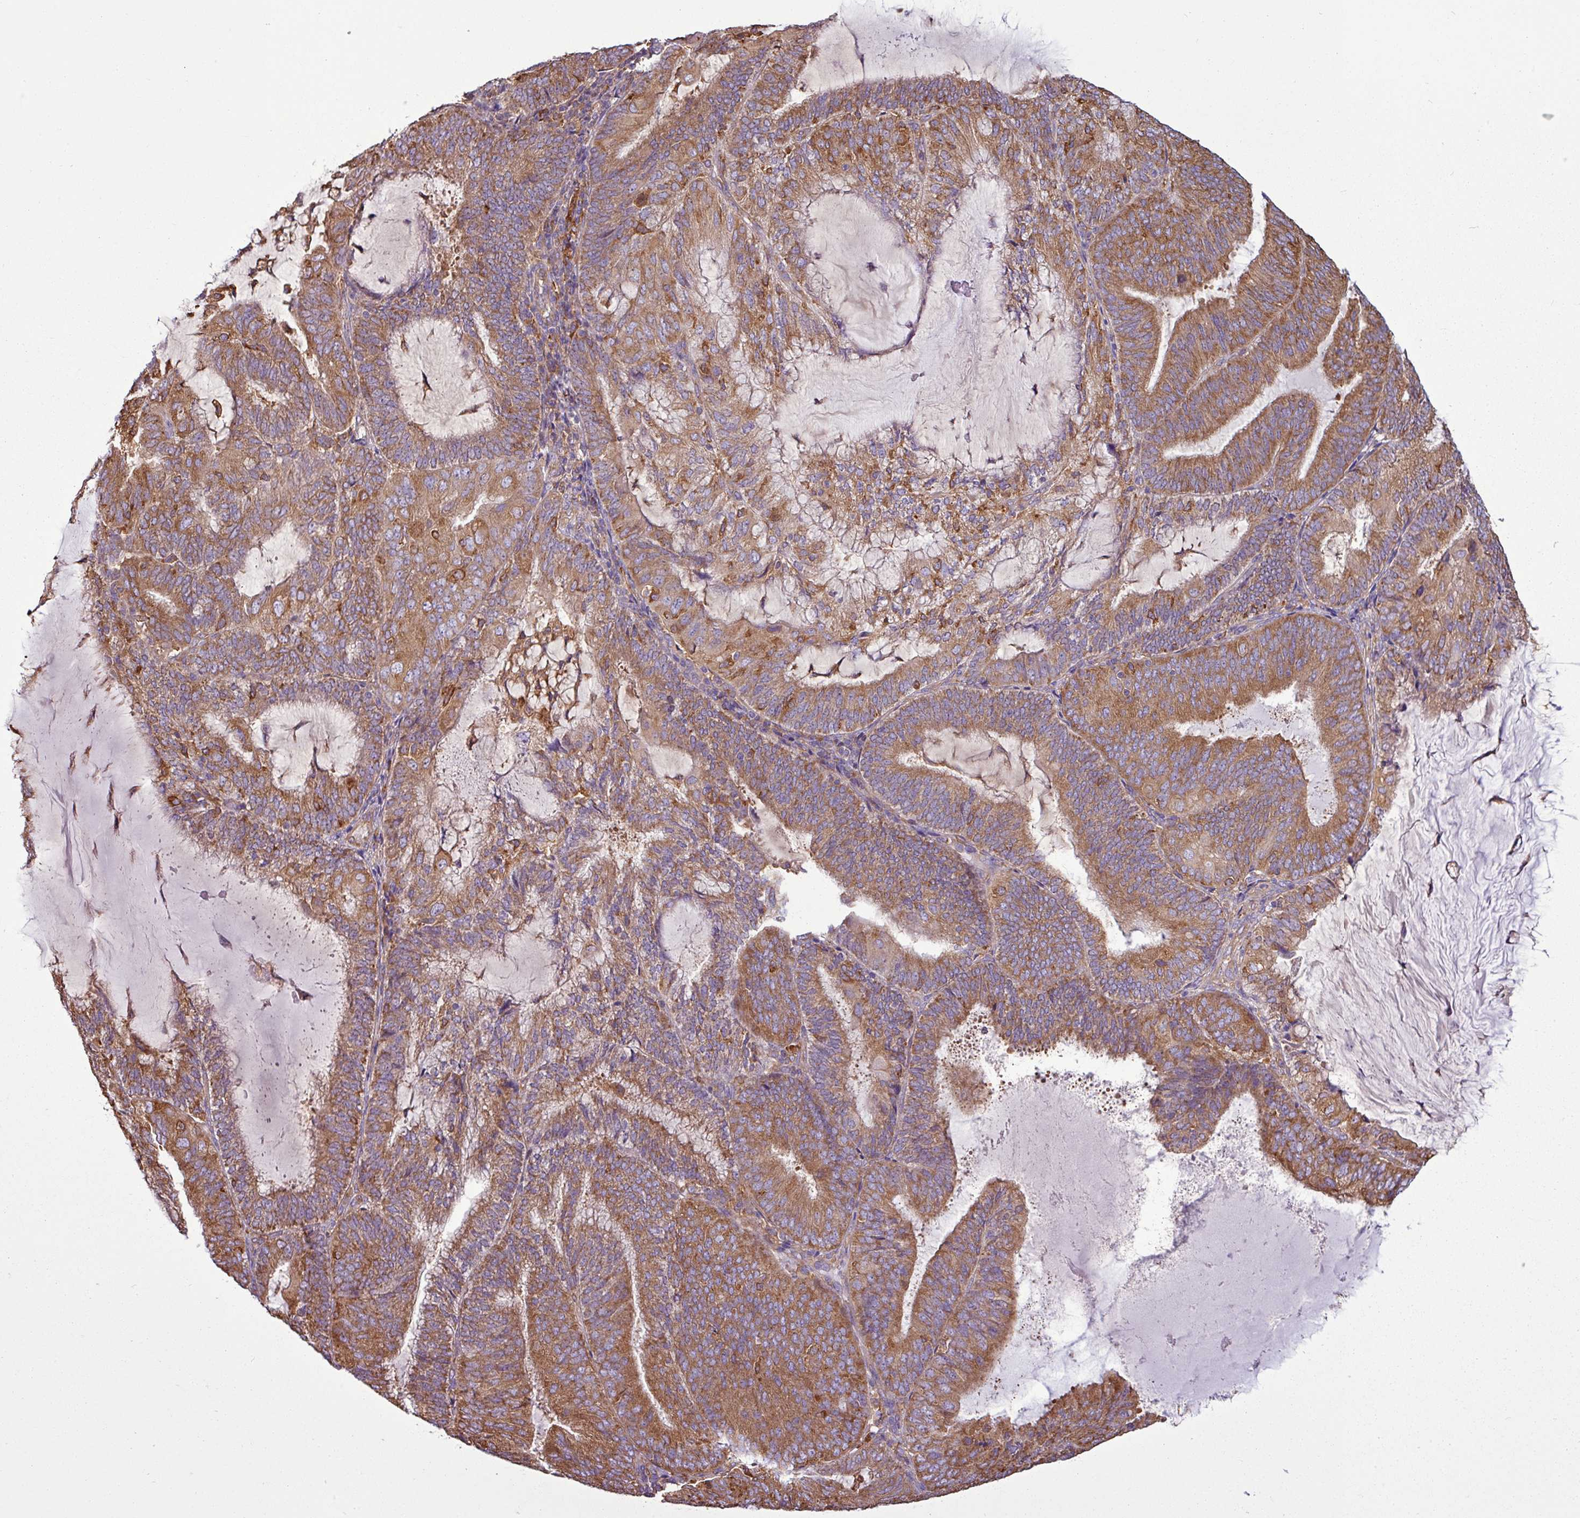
{"staining": {"intensity": "moderate", "quantity": ">75%", "location": "cytoplasmic/membranous"}, "tissue": "endometrial cancer", "cell_type": "Tumor cells", "image_type": "cancer", "snomed": [{"axis": "morphology", "description": "Adenocarcinoma, NOS"}, {"axis": "topography", "description": "Endometrium"}], "caption": "This micrograph reveals IHC staining of human adenocarcinoma (endometrial), with medium moderate cytoplasmic/membranous expression in about >75% of tumor cells.", "gene": "PACSIN2", "patient": {"sex": "female", "age": 81}}